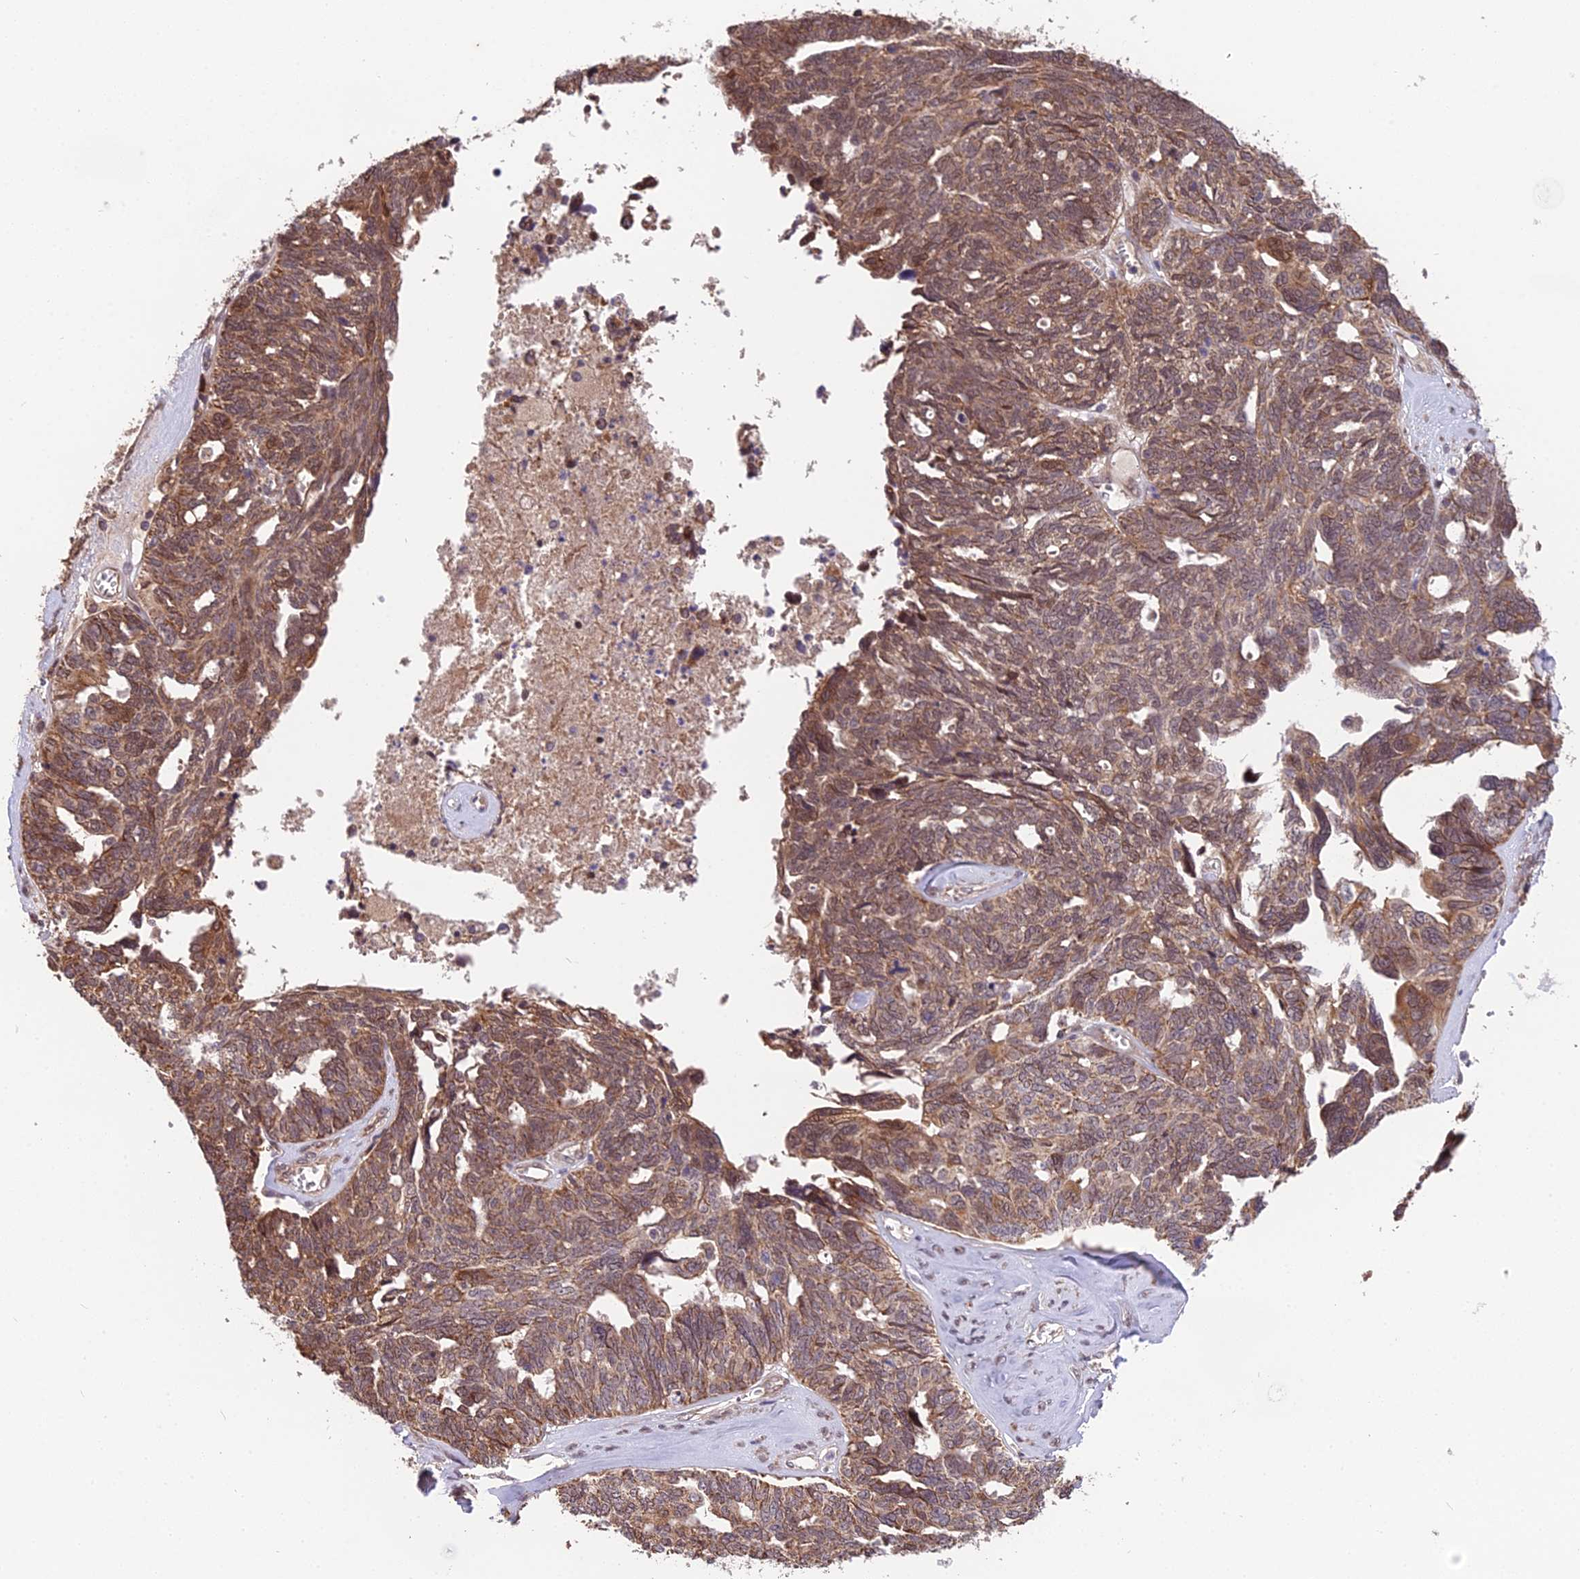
{"staining": {"intensity": "moderate", "quantity": ">75%", "location": "cytoplasmic/membranous"}, "tissue": "ovarian cancer", "cell_type": "Tumor cells", "image_type": "cancer", "snomed": [{"axis": "morphology", "description": "Cystadenocarcinoma, serous, NOS"}, {"axis": "topography", "description": "Ovary"}], "caption": "Ovarian serous cystadenocarcinoma tissue demonstrates moderate cytoplasmic/membranous positivity in about >75% of tumor cells", "gene": "CYP2R1", "patient": {"sex": "female", "age": 79}}